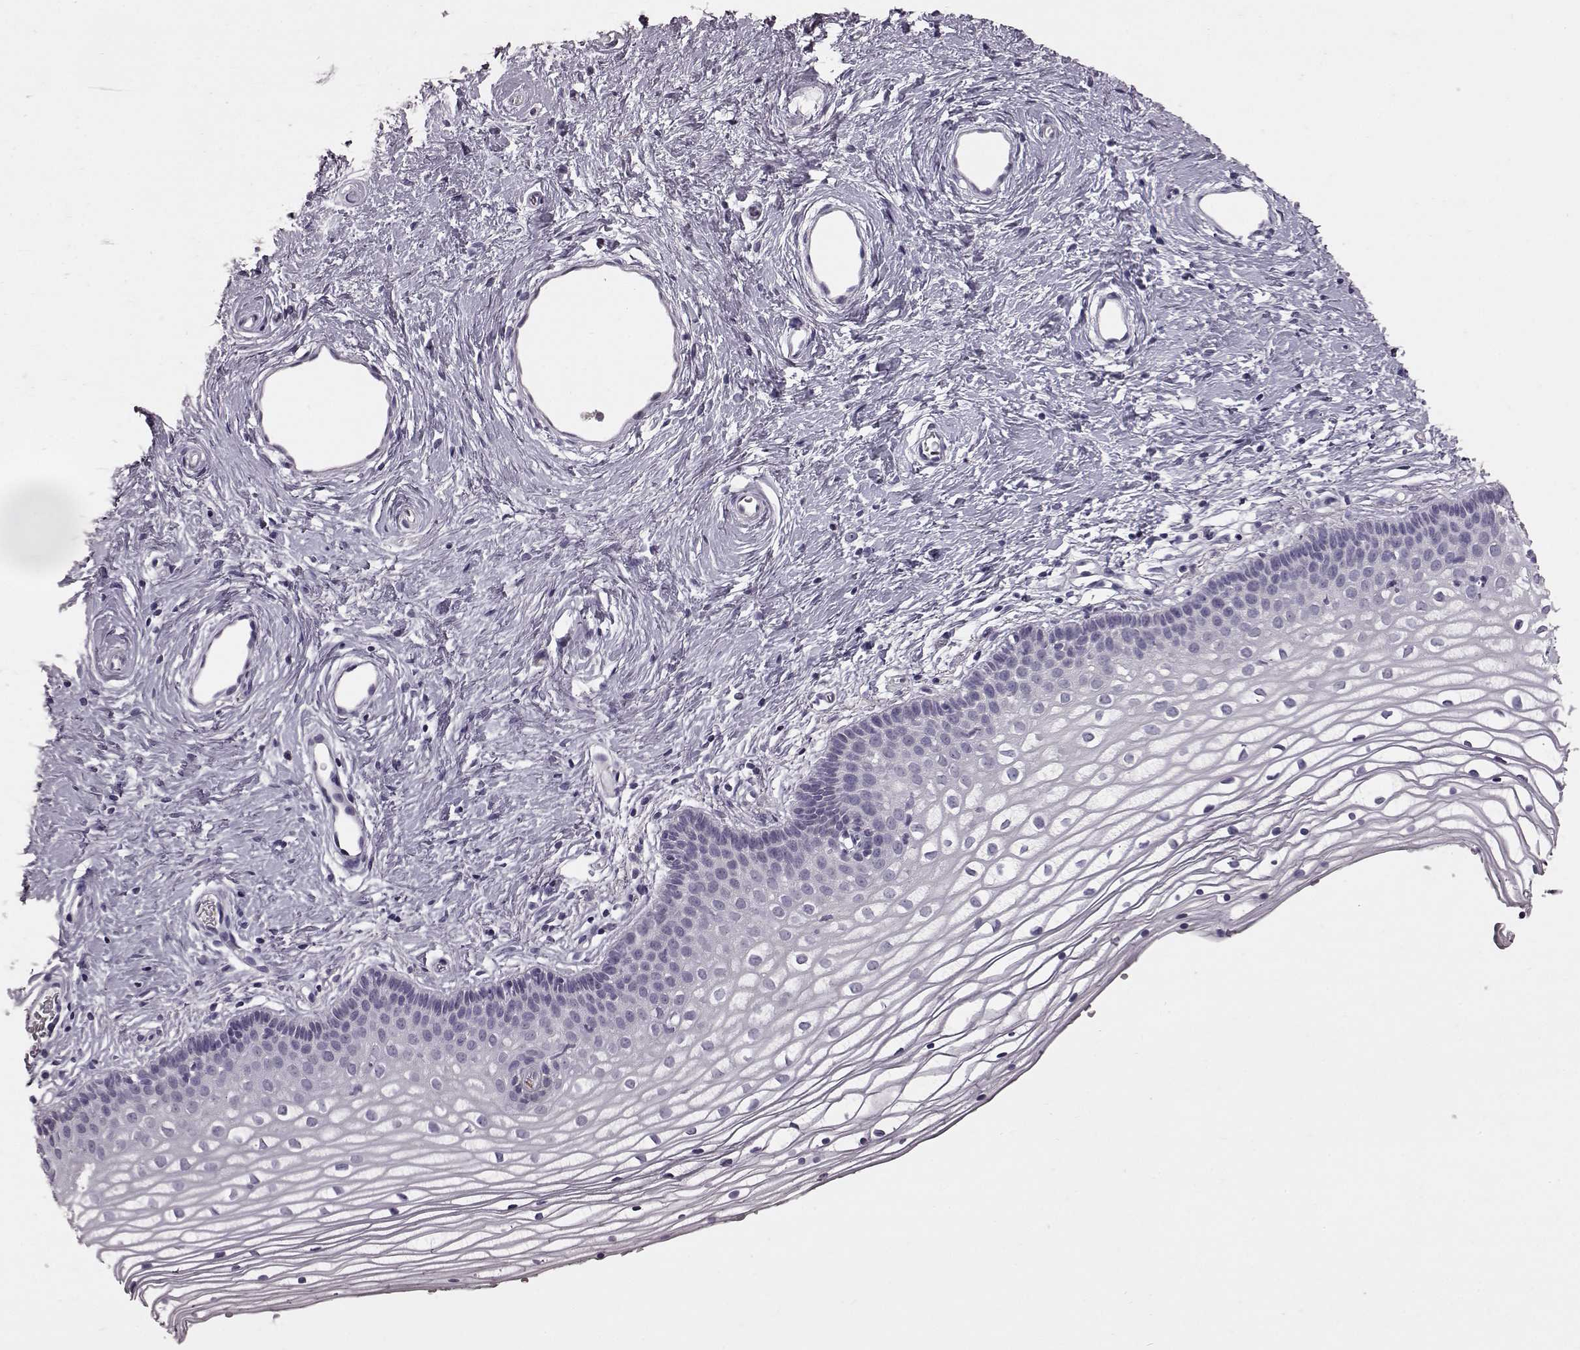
{"staining": {"intensity": "negative", "quantity": "none", "location": "none"}, "tissue": "vagina", "cell_type": "Squamous epithelial cells", "image_type": "normal", "snomed": [{"axis": "morphology", "description": "Normal tissue, NOS"}, {"axis": "topography", "description": "Vagina"}], "caption": "Vagina was stained to show a protein in brown. There is no significant staining in squamous epithelial cells. (Brightfield microscopy of DAB (3,3'-diaminobenzidine) immunohistochemistry (IHC) at high magnification).", "gene": "FUT4", "patient": {"sex": "female", "age": 36}}